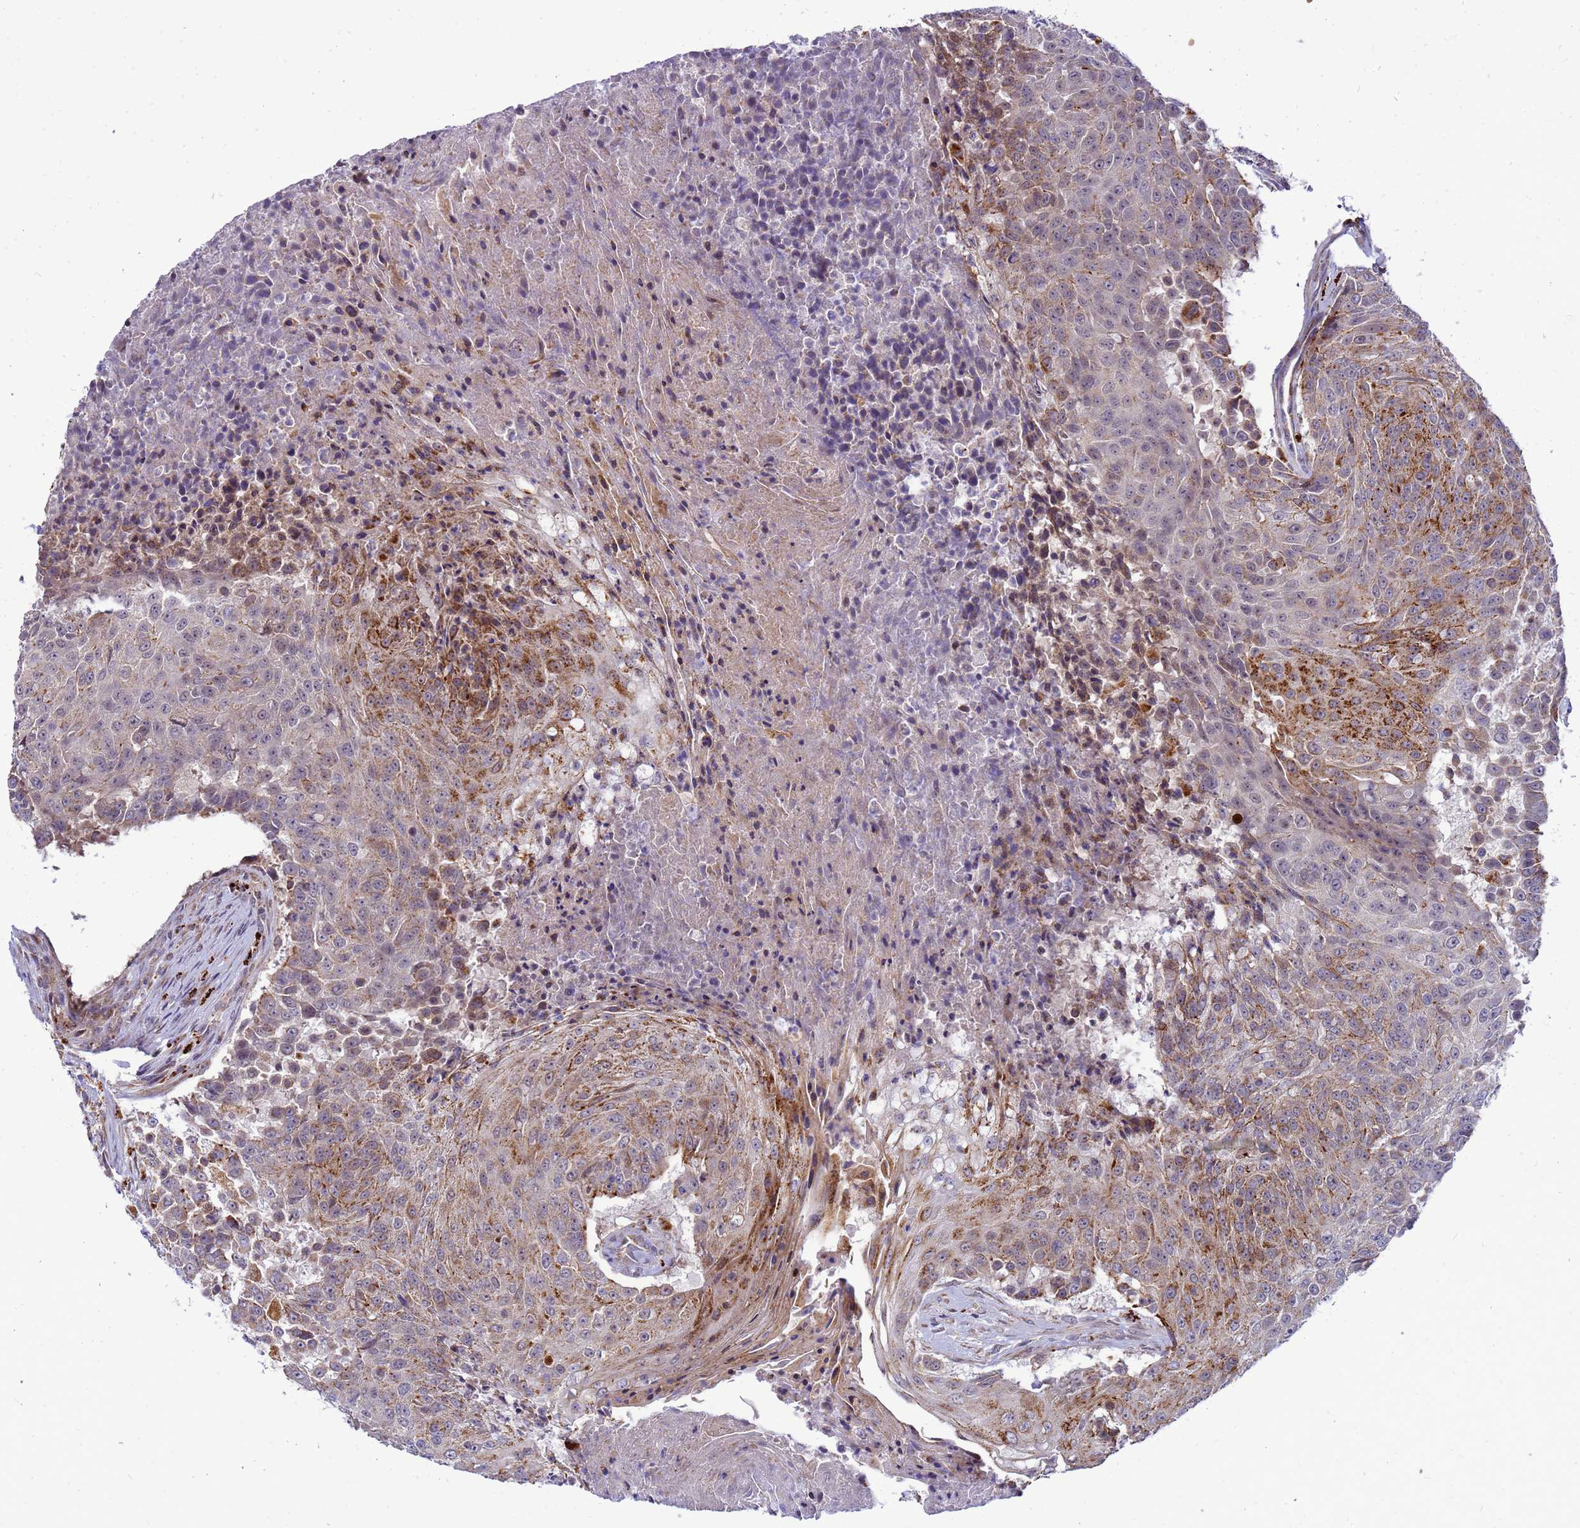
{"staining": {"intensity": "moderate", "quantity": ">75%", "location": "cytoplasmic/membranous"}, "tissue": "urothelial cancer", "cell_type": "Tumor cells", "image_type": "cancer", "snomed": [{"axis": "morphology", "description": "Urothelial carcinoma, High grade"}, {"axis": "topography", "description": "Urinary bladder"}], "caption": "Immunohistochemical staining of human high-grade urothelial carcinoma demonstrates medium levels of moderate cytoplasmic/membranous protein expression in about >75% of tumor cells.", "gene": "C12orf43", "patient": {"sex": "female", "age": 63}}